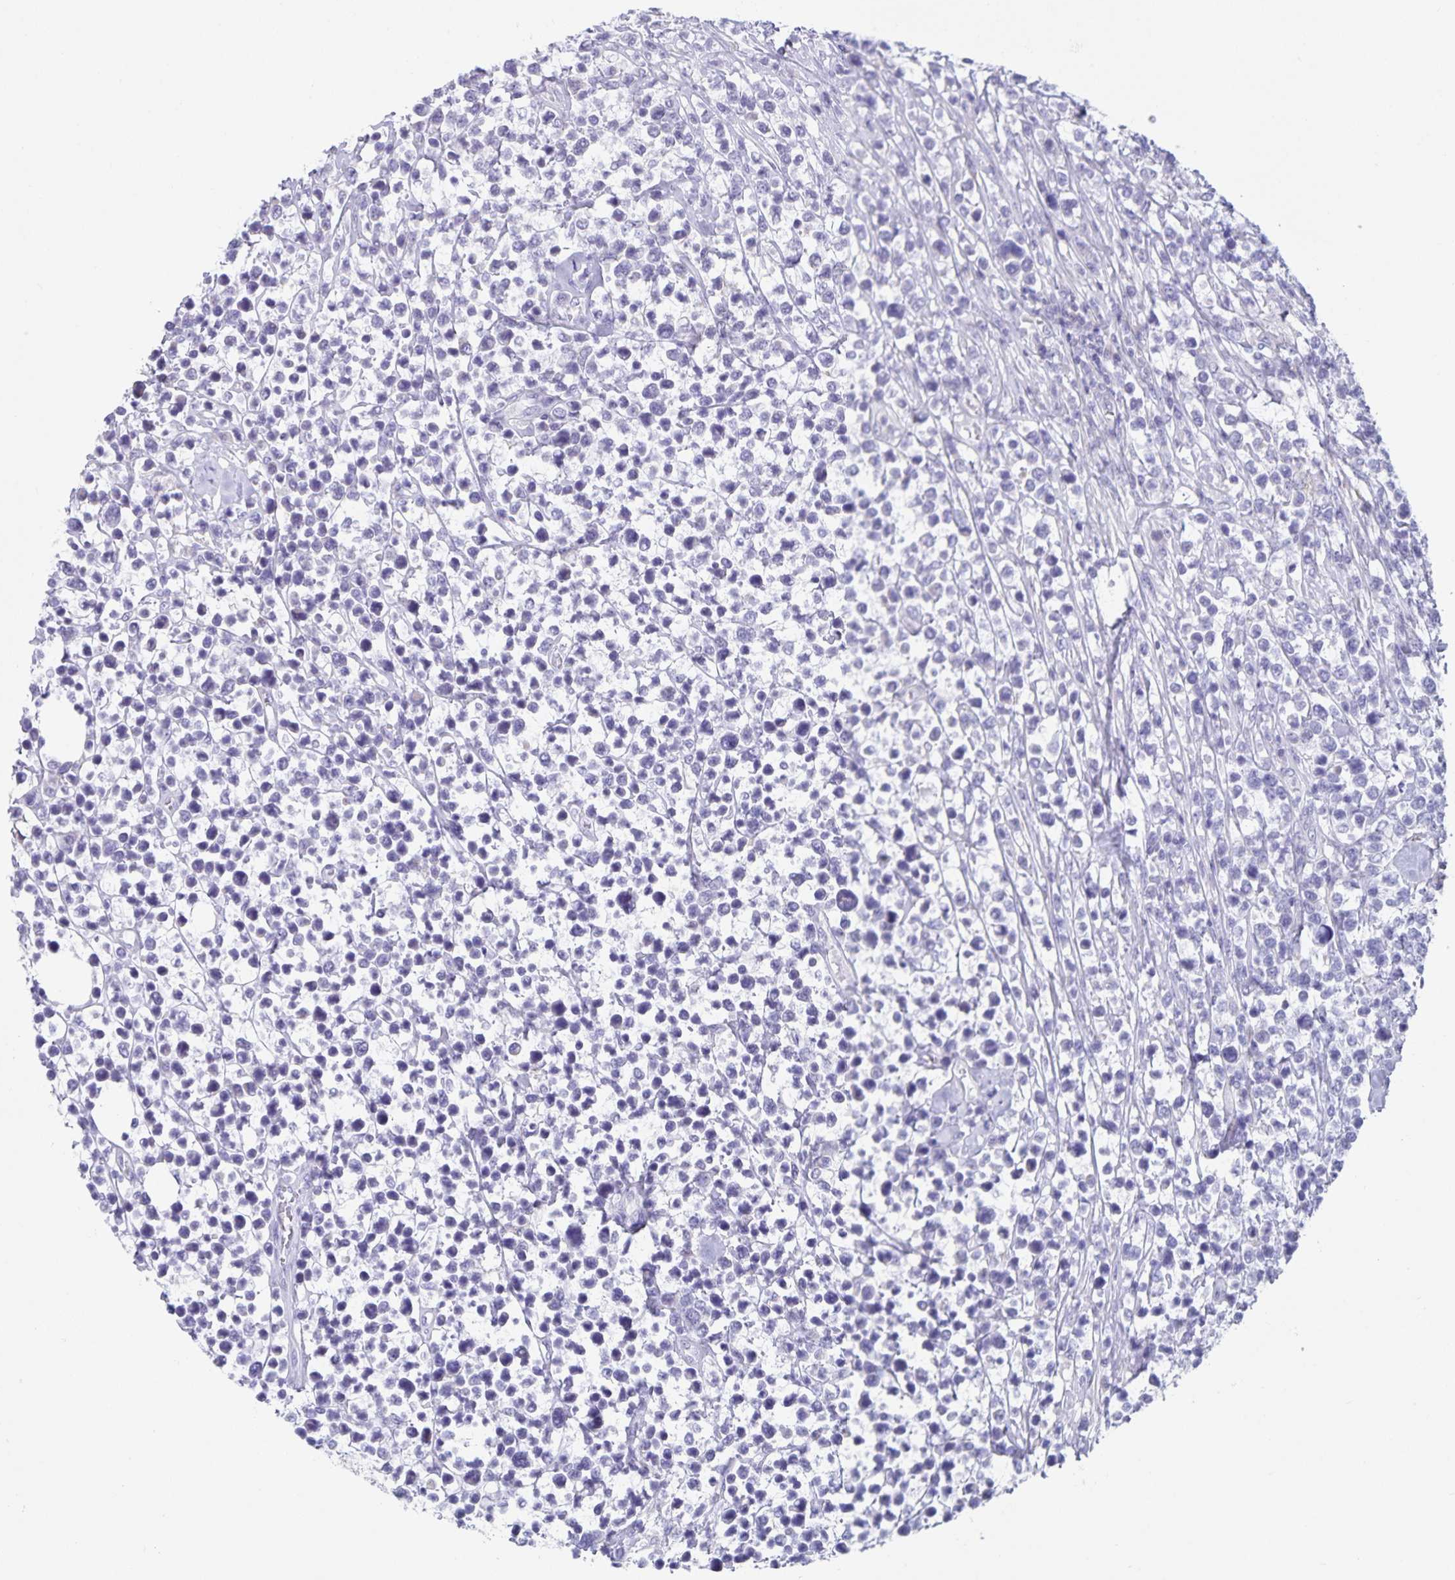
{"staining": {"intensity": "negative", "quantity": "none", "location": "none"}, "tissue": "lymphoma", "cell_type": "Tumor cells", "image_type": "cancer", "snomed": [{"axis": "morphology", "description": "Malignant lymphoma, non-Hodgkin's type, High grade"}, {"axis": "topography", "description": "Soft tissue"}], "caption": "Immunohistochemical staining of human lymphoma demonstrates no significant staining in tumor cells.", "gene": "SYNM", "patient": {"sex": "female", "age": 56}}